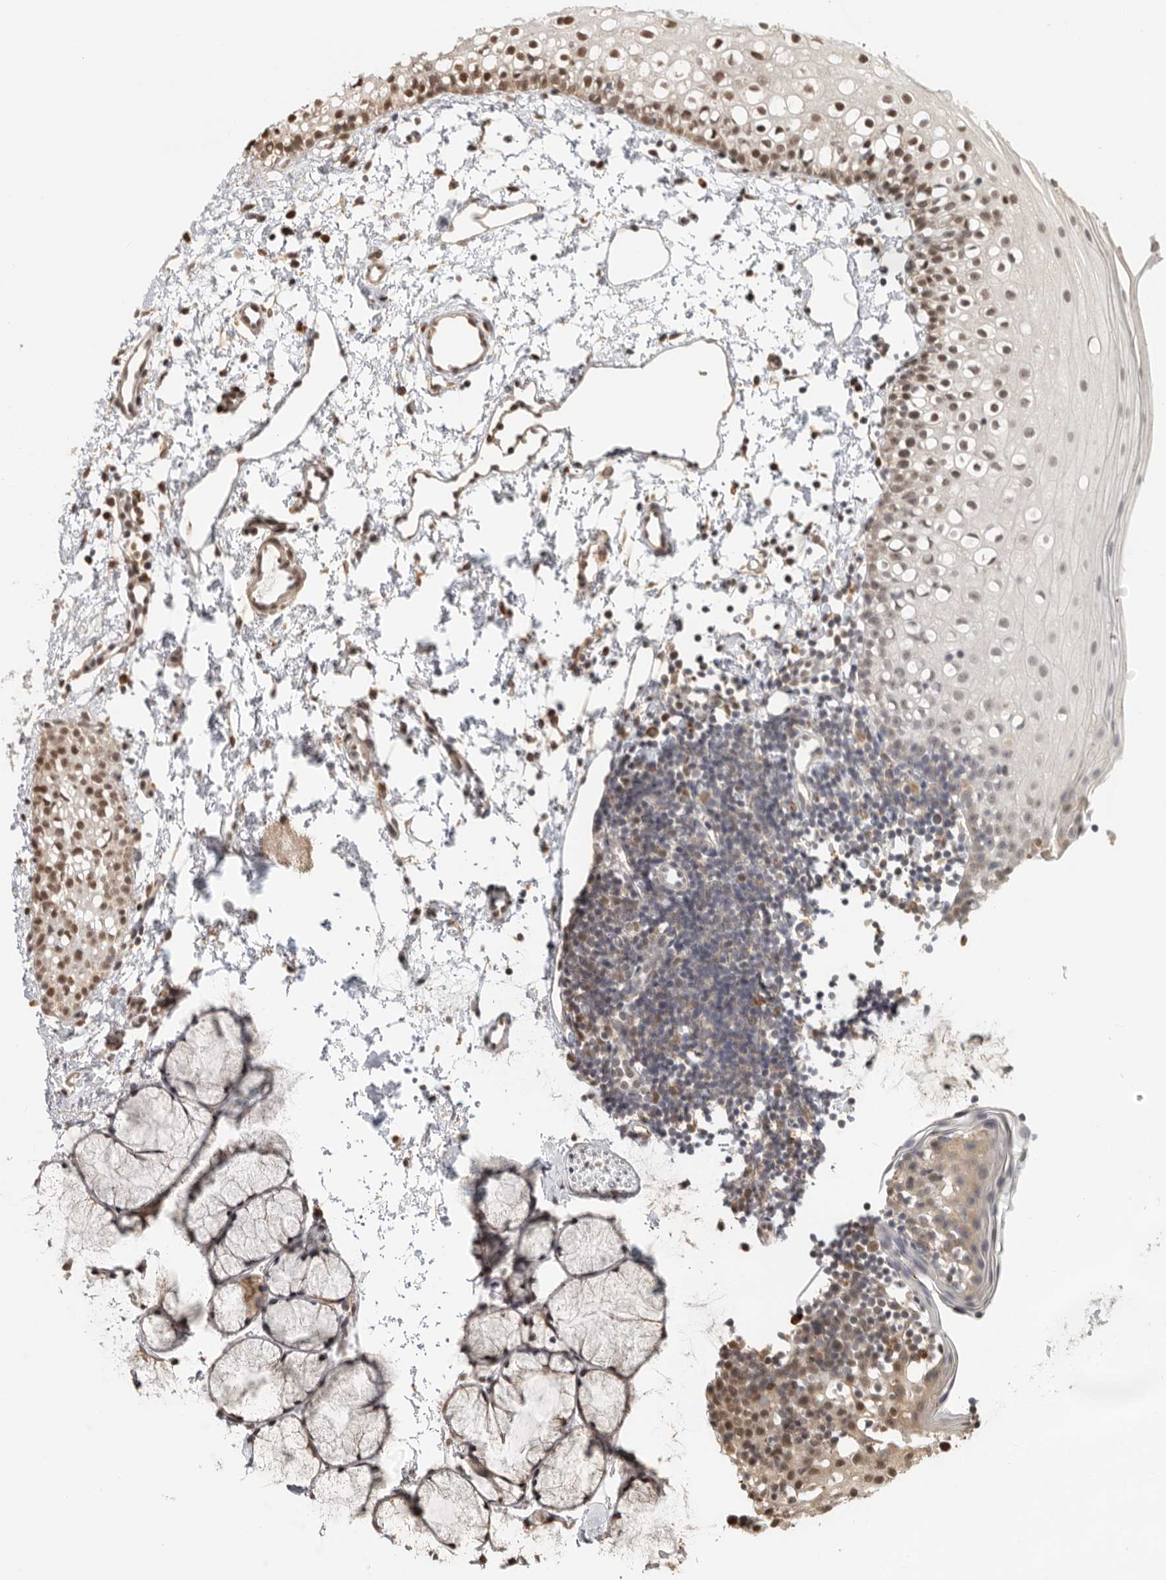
{"staining": {"intensity": "moderate", "quantity": "25%-75%", "location": "nuclear"}, "tissue": "oral mucosa", "cell_type": "Squamous epithelial cells", "image_type": "normal", "snomed": [{"axis": "morphology", "description": "Normal tissue, NOS"}, {"axis": "topography", "description": "Oral tissue"}], "caption": "Immunohistochemical staining of unremarkable oral mucosa exhibits moderate nuclear protein expression in about 25%-75% of squamous epithelial cells. The staining is performed using DAB brown chromogen to label protein expression. The nuclei are counter-stained blue using hematoxylin.", "gene": "ZNF83", "patient": {"sex": "male", "age": 28}}